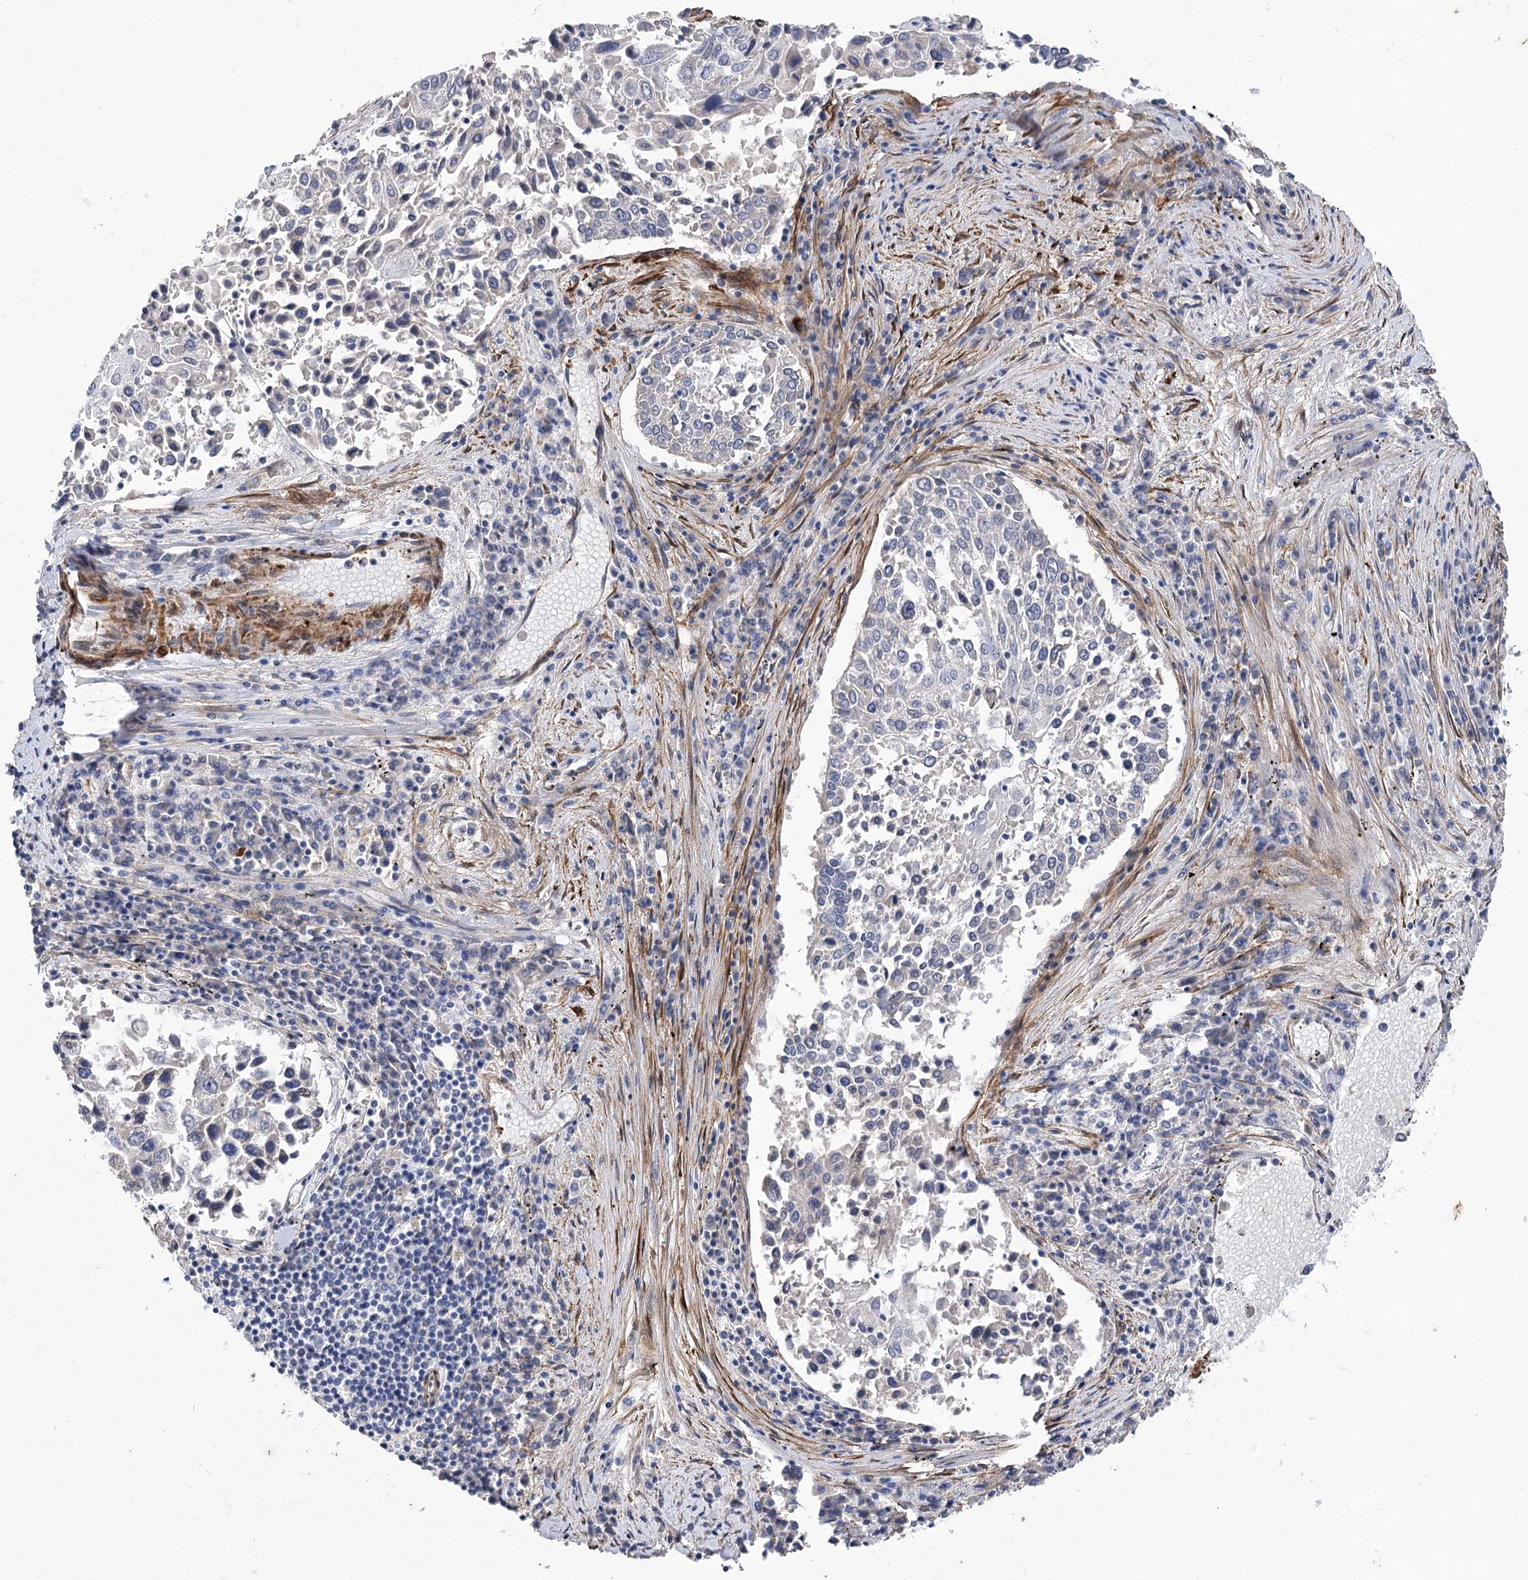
{"staining": {"intensity": "negative", "quantity": "none", "location": "none"}, "tissue": "lung cancer", "cell_type": "Tumor cells", "image_type": "cancer", "snomed": [{"axis": "morphology", "description": "Squamous cell carcinoma, NOS"}, {"axis": "topography", "description": "Lung"}], "caption": "This is a photomicrograph of IHC staining of squamous cell carcinoma (lung), which shows no expression in tumor cells.", "gene": "RDH16", "patient": {"sex": "male", "age": 65}}